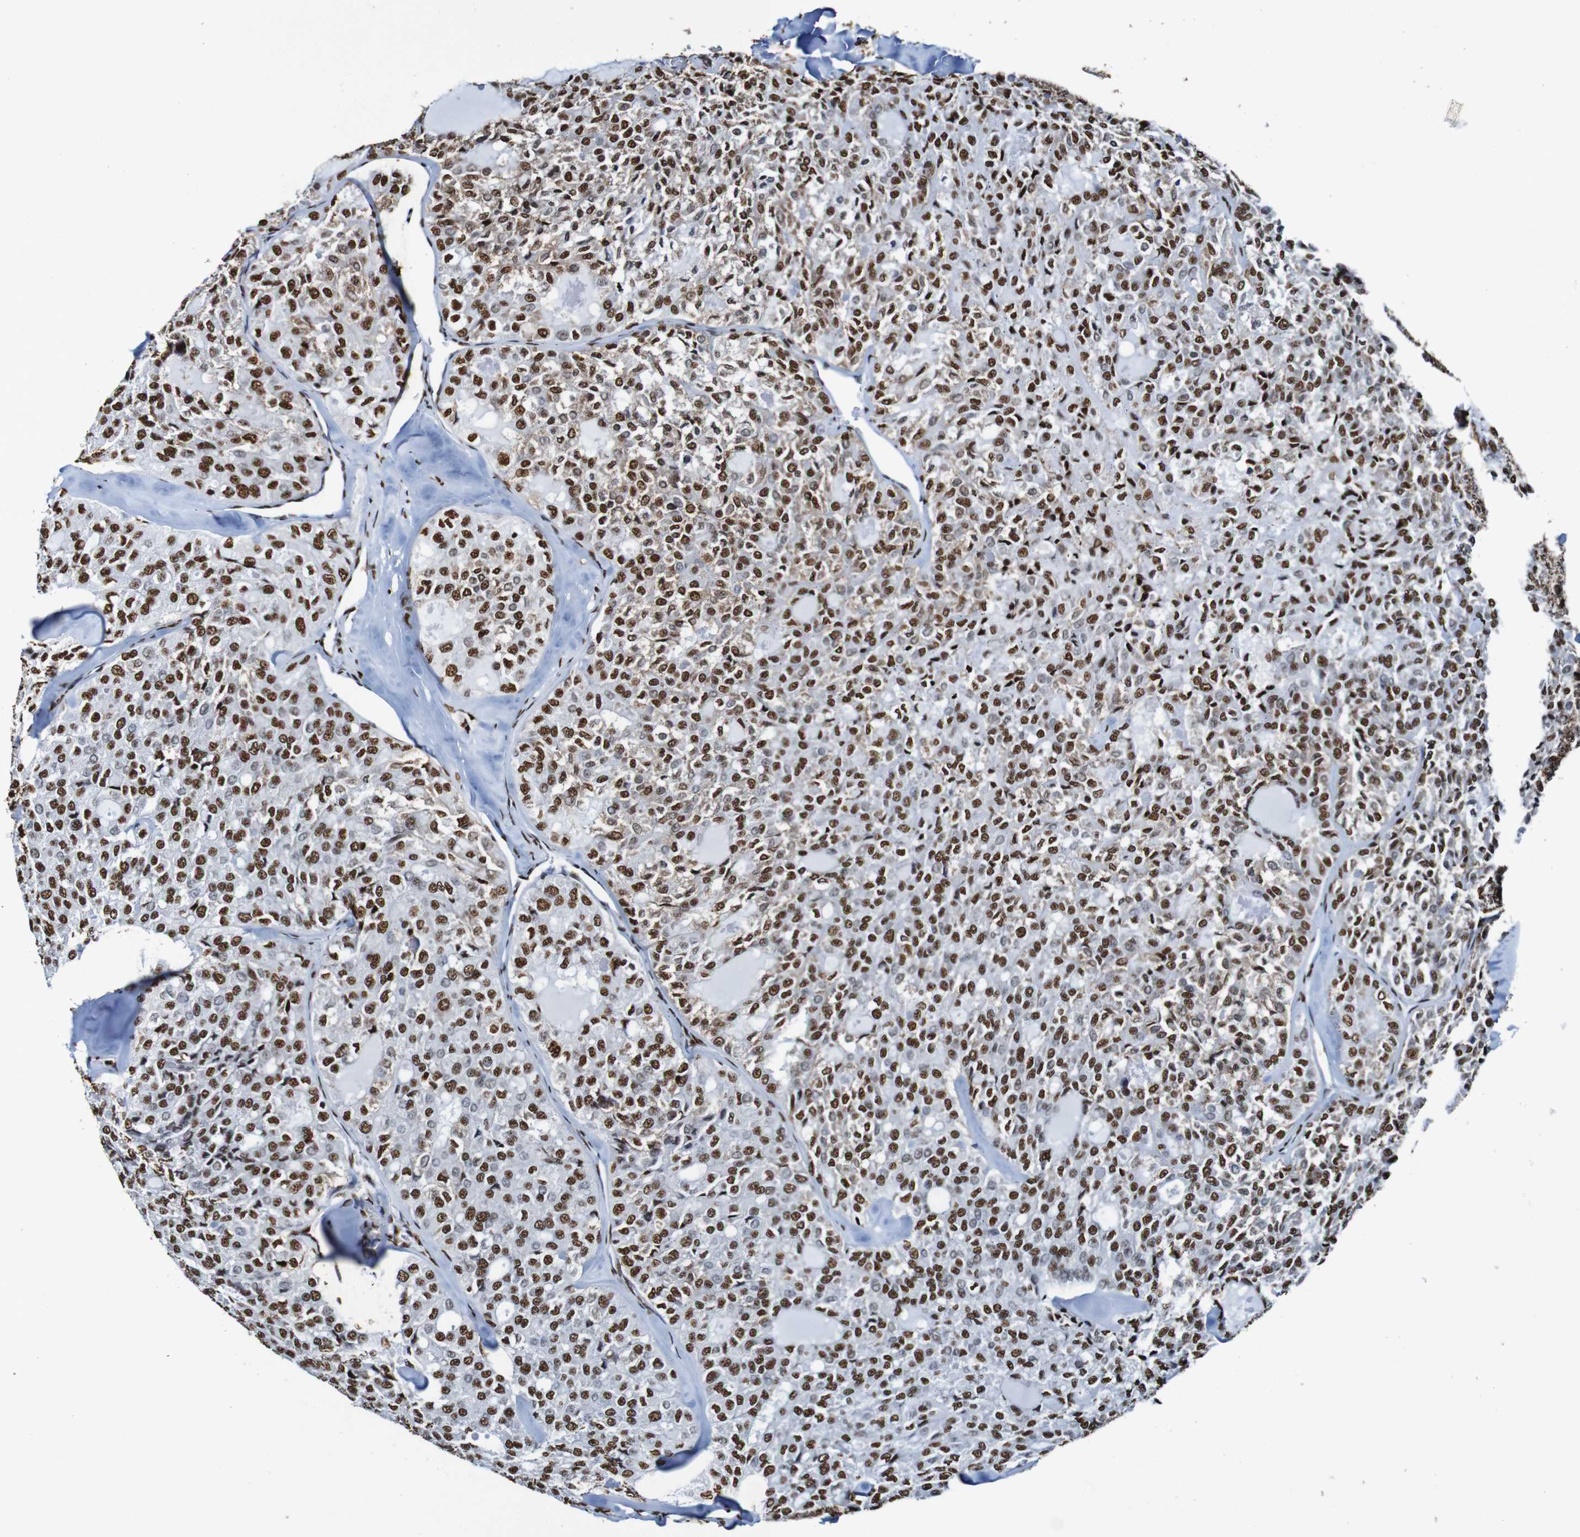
{"staining": {"intensity": "strong", "quantity": ">75%", "location": "nuclear"}, "tissue": "thyroid cancer", "cell_type": "Tumor cells", "image_type": "cancer", "snomed": [{"axis": "morphology", "description": "Follicular adenoma carcinoma, NOS"}, {"axis": "topography", "description": "Thyroid gland"}], "caption": "Immunohistochemical staining of thyroid follicular adenoma carcinoma exhibits high levels of strong nuclear protein staining in approximately >75% of tumor cells. The staining is performed using DAB brown chromogen to label protein expression. The nuclei are counter-stained blue using hematoxylin.", "gene": "SRSF3", "patient": {"sex": "male", "age": 75}}